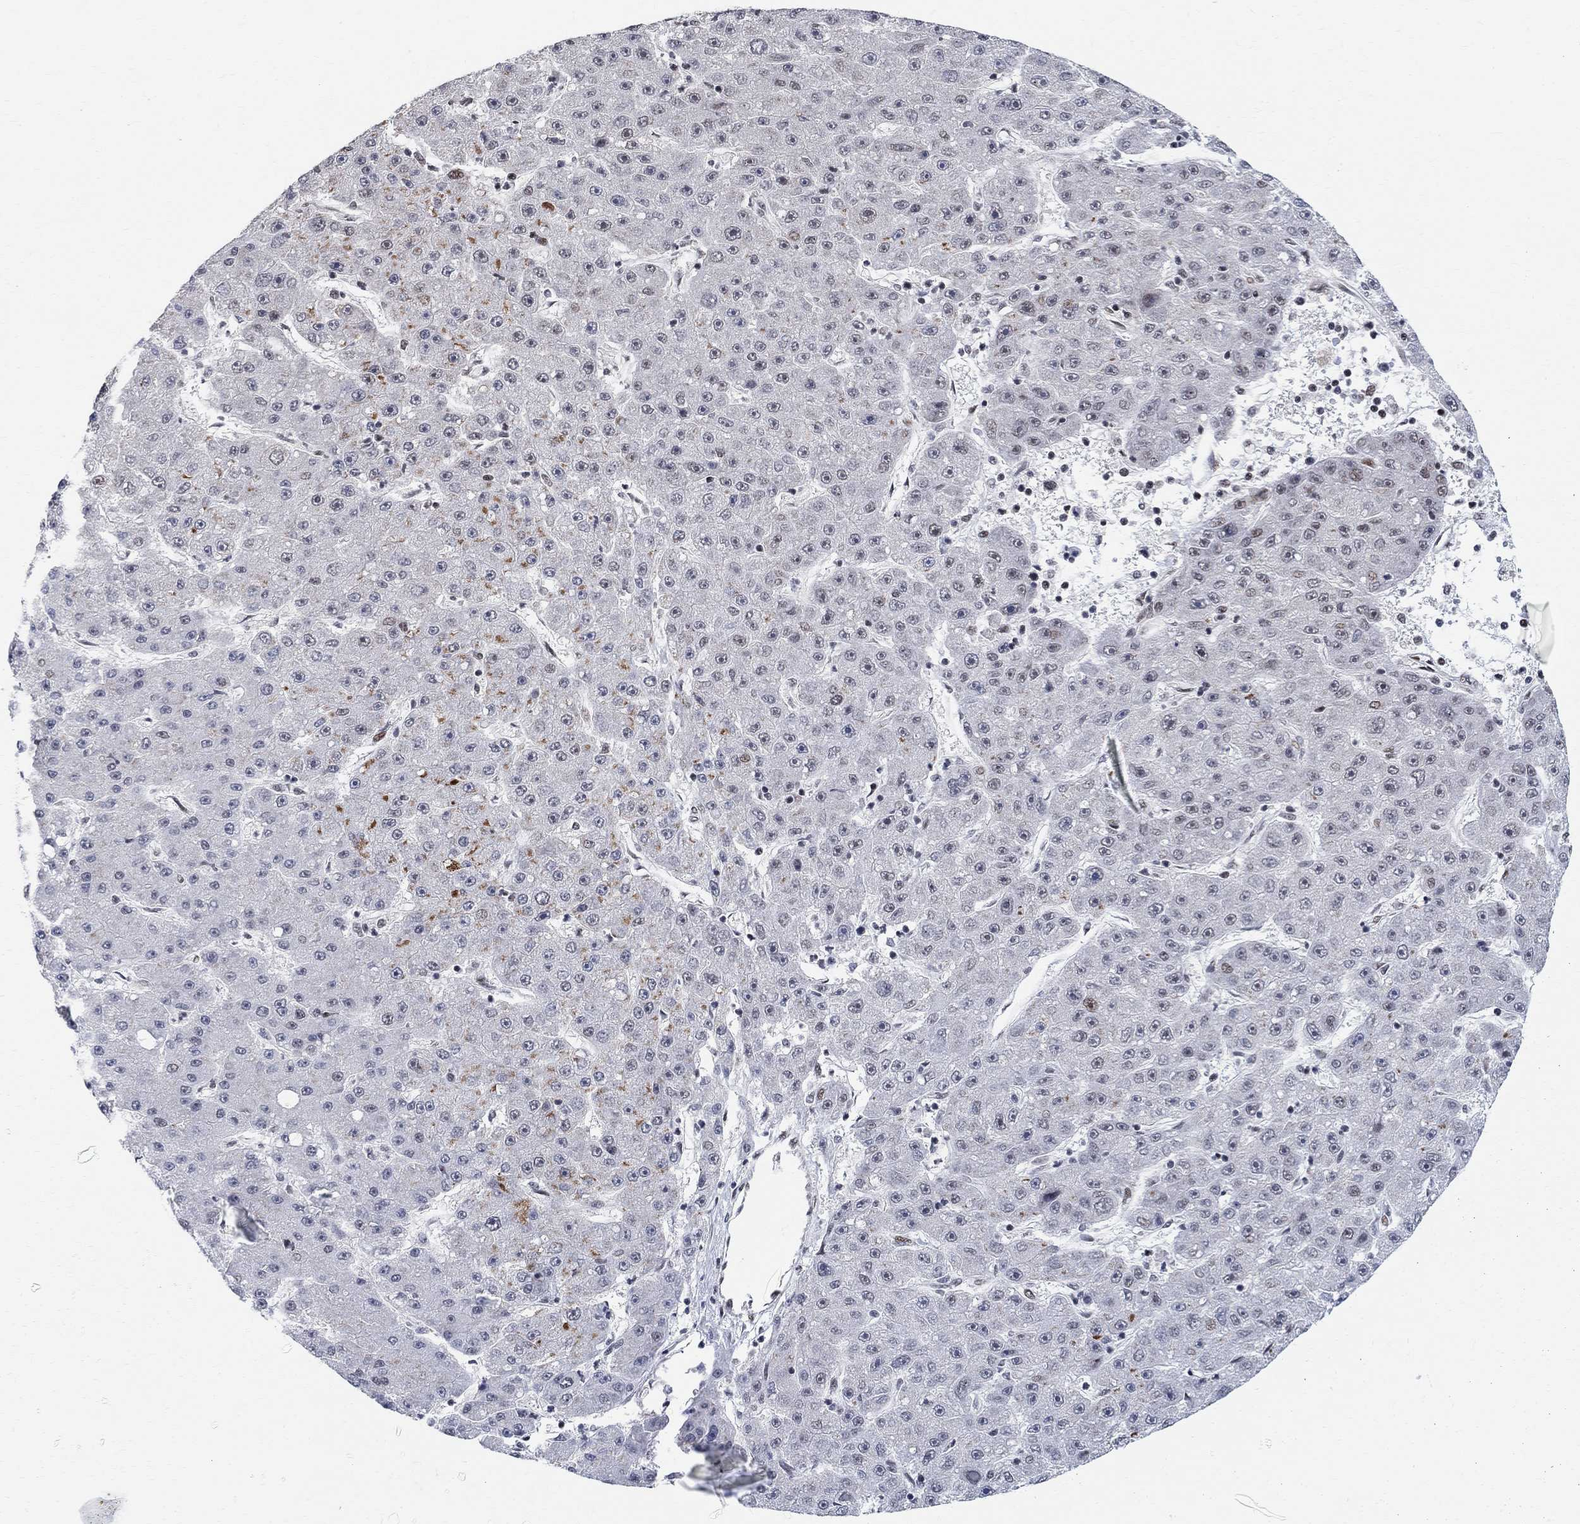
{"staining": {"intensity": "negative", "quantity": "none", "location": "none"}, "tissue": "liver cancer", "cell_type": "Tumor cells", "image_type": "cancer", "snomed": [{"axis": "morphology", "description": "Carcinoma, Hepatocellular, NOS"}, {"axis": "topography", "description": "Liver"}], "caption": "A high-resolution photomicrograph shows IHC staining of liver hepatocellular carcinoma, which demonstrates no significant positivity in tumor cells.", "gene": "E4F1", "patient": {"sex": "male", "age": 67}}